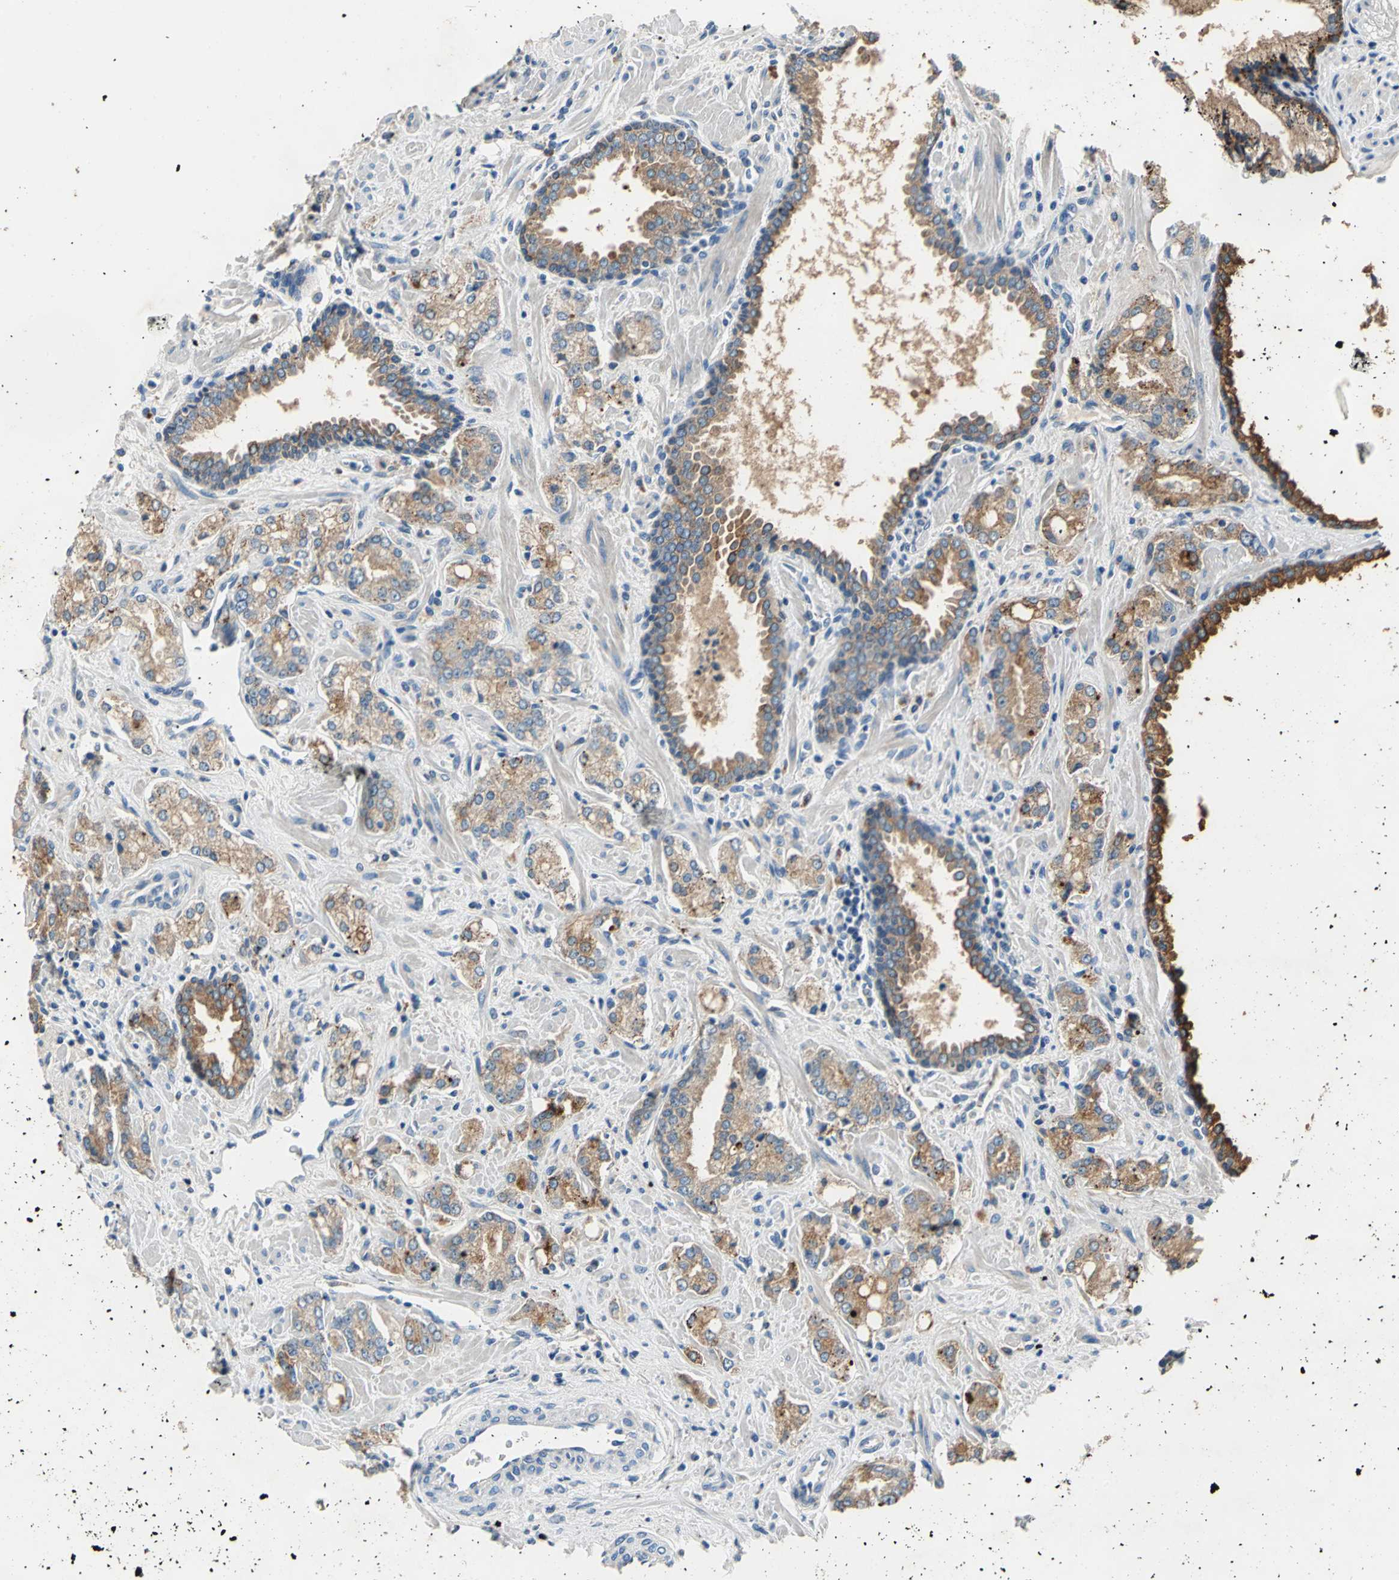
{"staining": {"intensity": "moderate", "quantity": ">75%", "location": "cytoplasmic/membranous"}, "tissue": "prostate cancer", "cell_type": "Tumor cells", "image_type": "cancer", "snomed": [{"axis": "morphology", "description": "Adenocarcinoma, High grade"}, {"axis": "topography", "description": "Prostate"}], "caption": "A brown stain labels moderate cytoplasmic/membranous staining of a protein in human prostate cancer (adenocarcinoma (high-grade)) tumor cells.", "gene": "RASD2", "patient": {"sex": "male", "age": 67}}